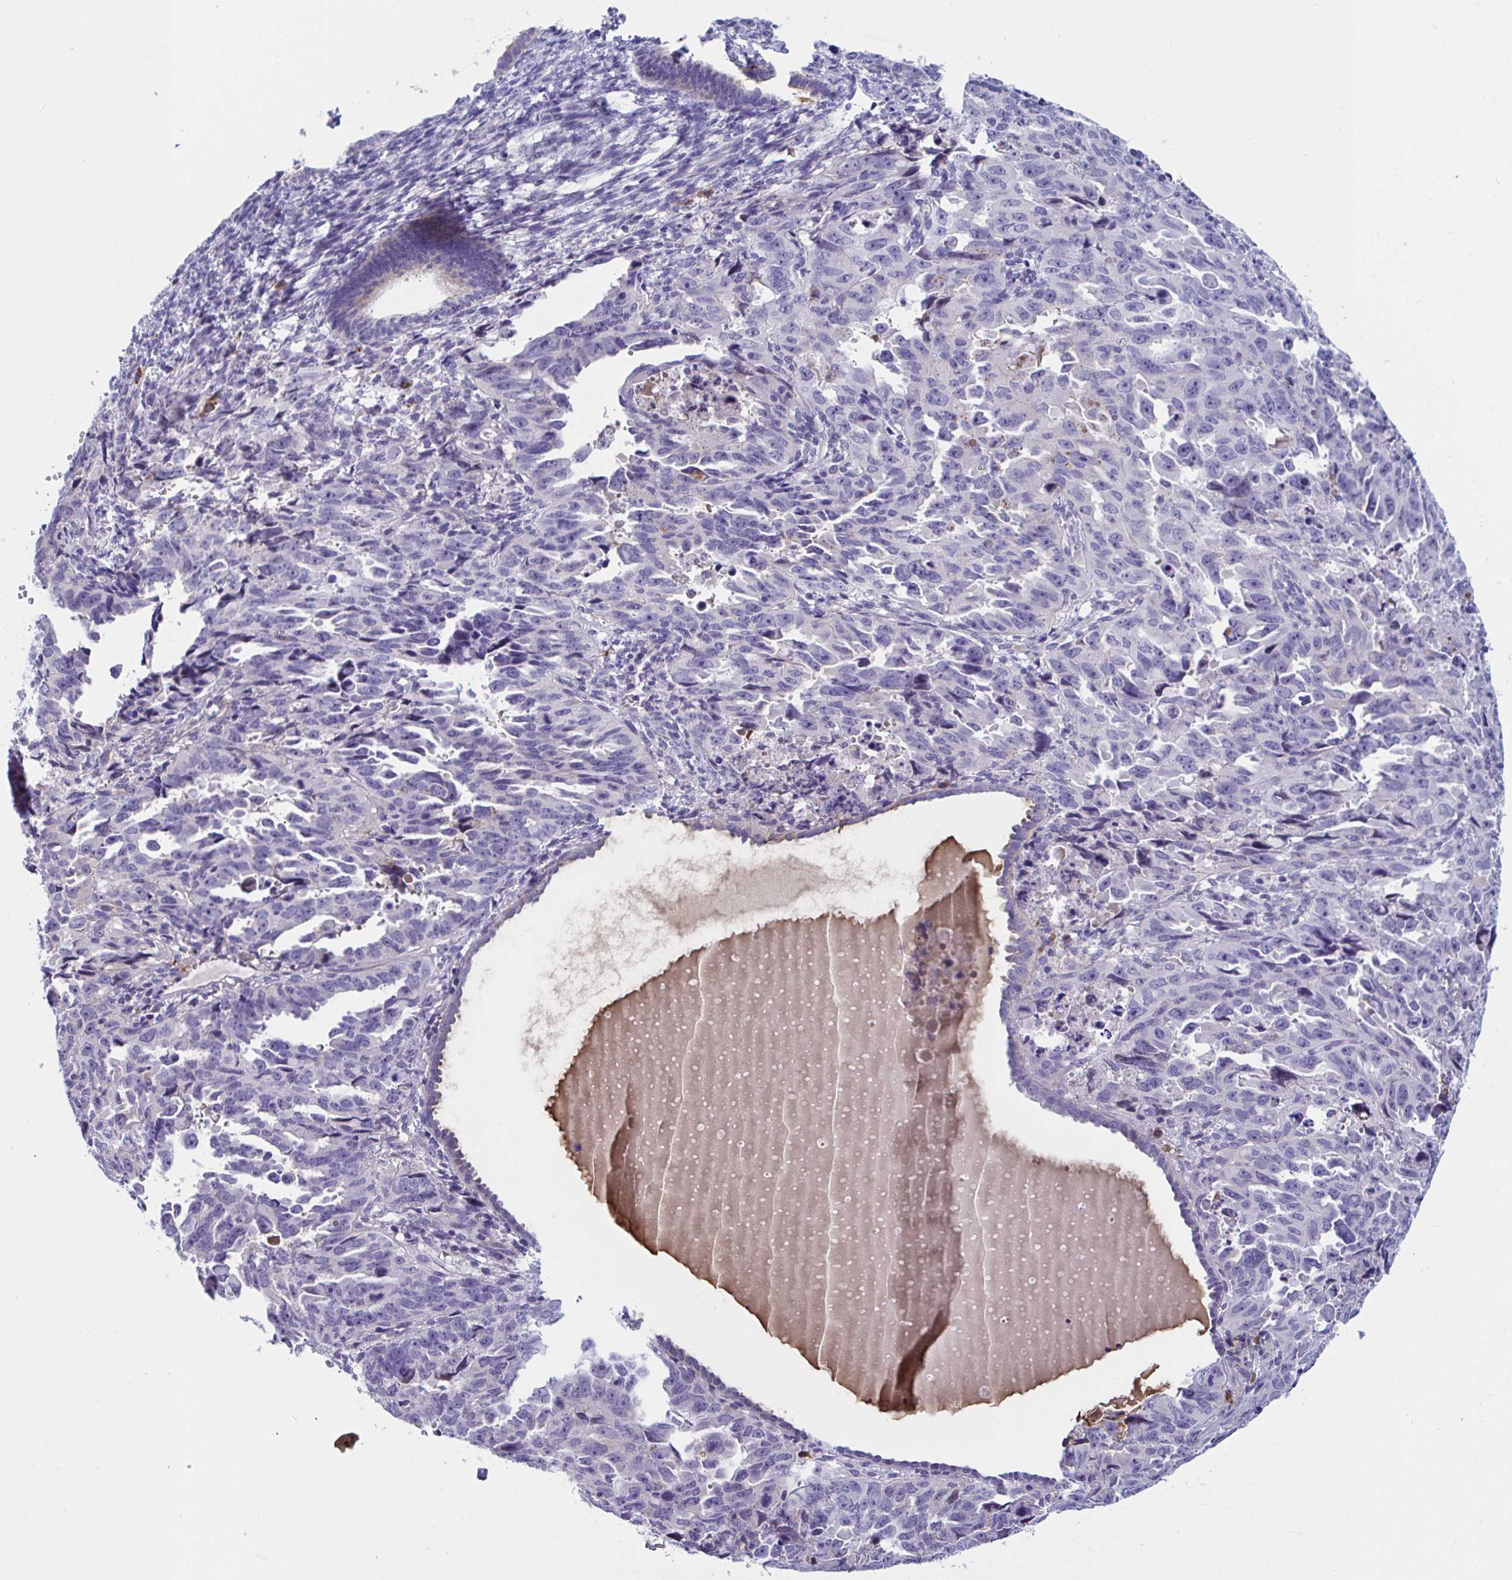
{"staining": {"intensity": "negative", "quantity": "none", "location": "none"}, "tissue": "endometrial cancer", "cell_type": "Tumor cells", "image_type": "cancer", "snomed": [{"axis": "morphology", "description": "Adenocarcinoma, NOS"}, {"axis": "topography", "description": "Endometrium"}], "caption": "Tumor cells show no significant protein expression in endometrial cancer (adenocarcinoma). Nuclei are stained in blue.", "gene": "MS4A14", "patient": {"sex": "female", "age": 65}}